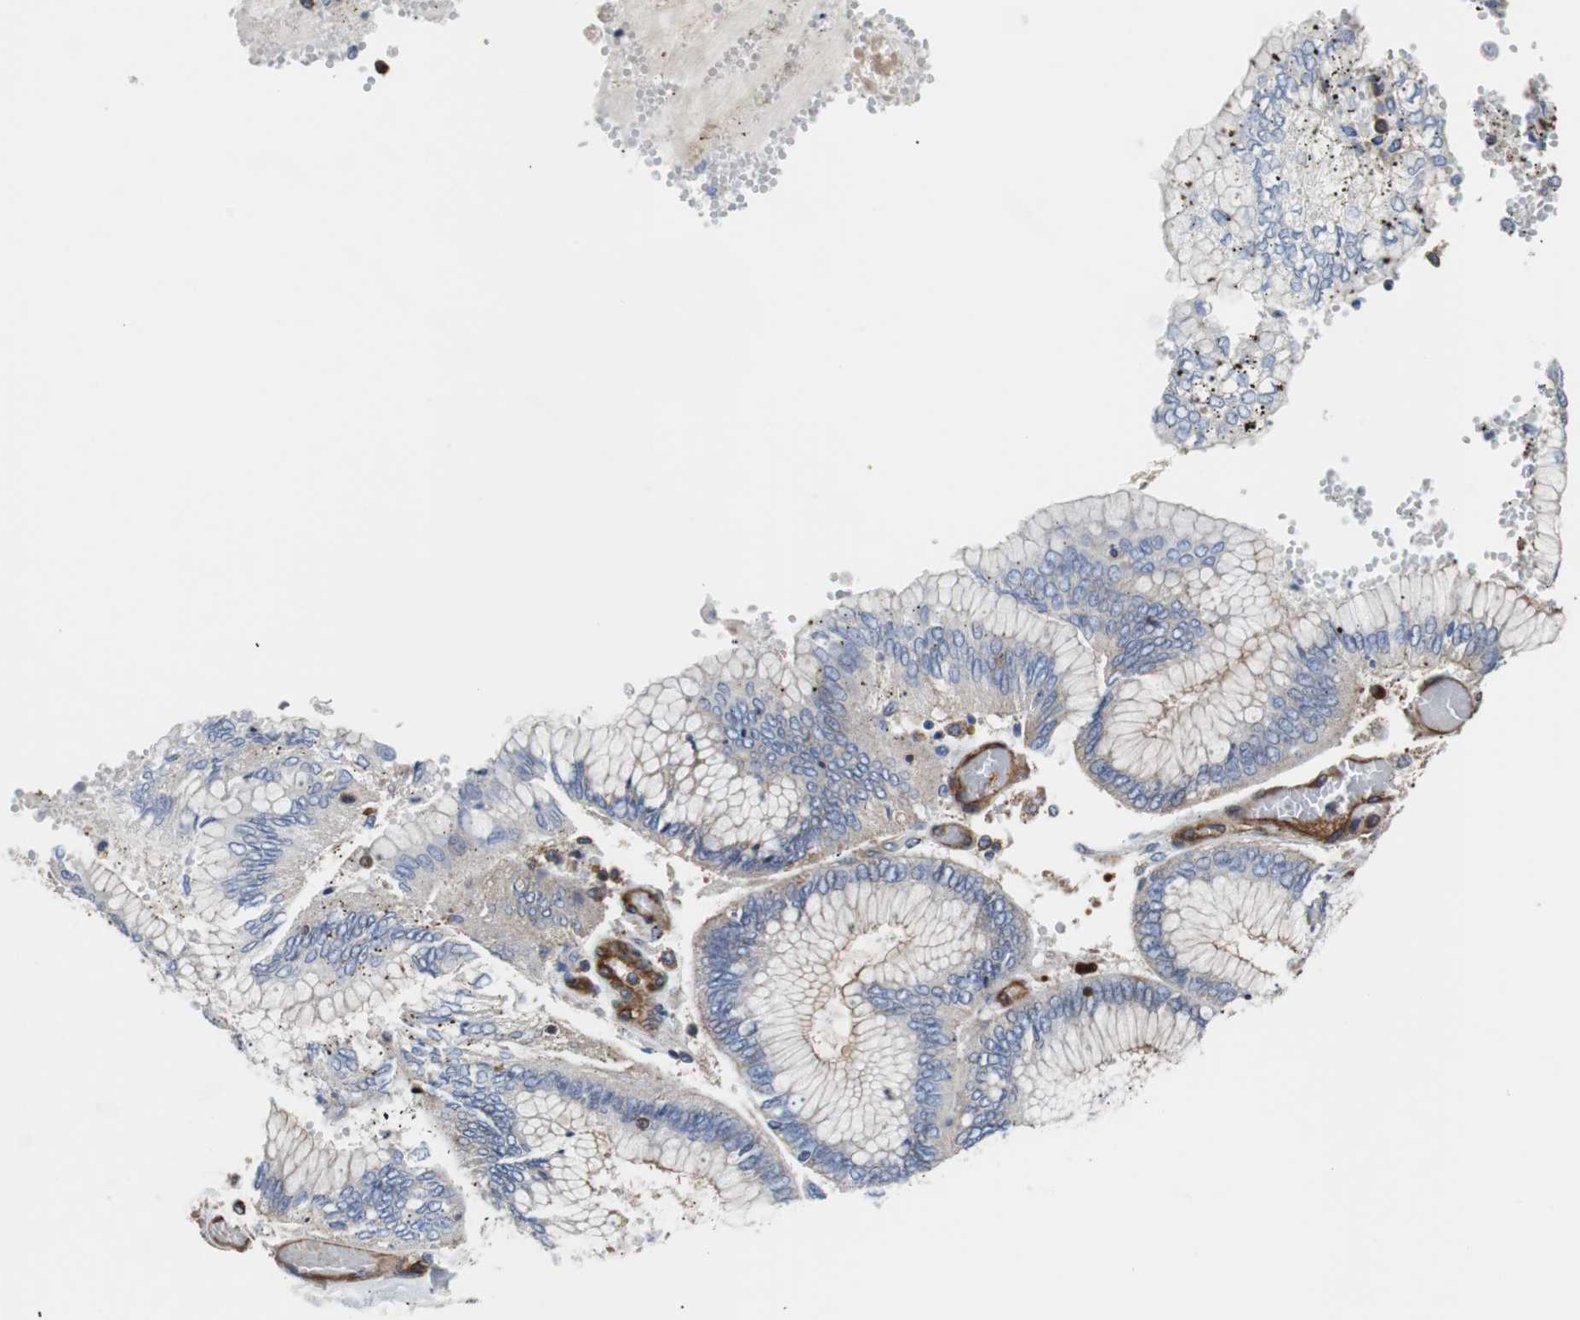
{"staining": {"intensity": "negative", "quantity": "none", "location": "none"}, "tissue": "stomach cancer", "cell_type": "Tumor cells", "image_type": "cancer", "snomed": [{"axis": "morphology", "description": "Normal tissue, NOS"}, {"axis": "morphology", "description": "Adenocarcinoma, NOS"}, {"axis": "topography", "description": "Stomach, upper"}, {"axis": "topography", "description": "Stomach"}], "caption": "Micrograph shows no protein positivity in tumor cells of stomach adenocarcinoma tissue. (Brightfield microscopy of DAB (3,3'-diaminobenzidine) immunohistochemistry (IHC) at high magnification).", "gene": "PLCG2", "patient": {"sex": "male", "age": 76}}